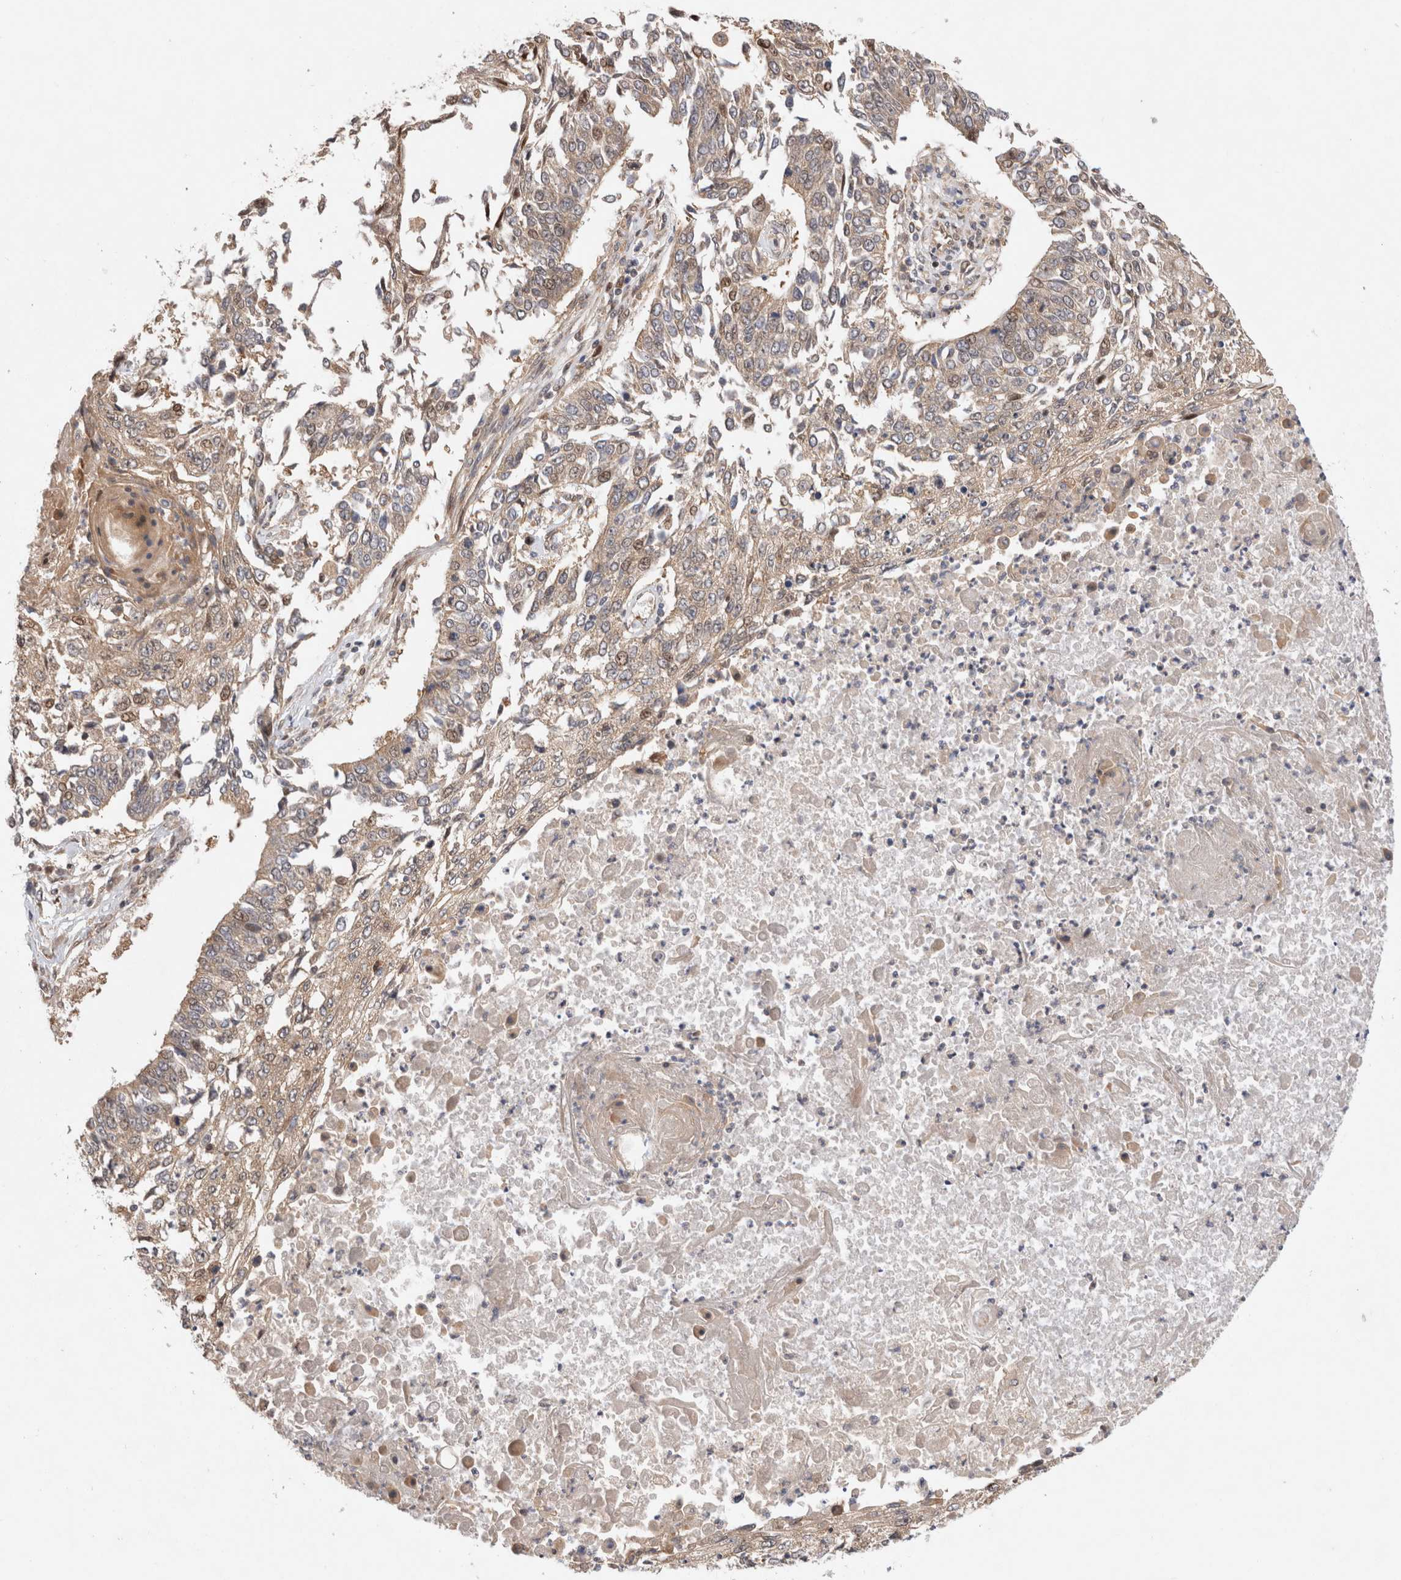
{"staining": {"intensity": "weak", "quantity": ">75%", "location": "cytoplasmic/membranous,nuclear"}, "tissue": "lung cancer", "cell_type": "Tumor cells", "image_type": "cancer", "snomed": [{"axis": "morphology", "description": "Normal tissue, NOS"}, {"axis": "morphology", "description": "Squamous cell carcinoma, NOS"}, {"axis": "topography", "description": "Cartilage tissue"}, {"axis": "topography", "description": "Bronchus"}, {"axis": "topography", "description": "Lung"}, {"axis": "topography", "description": "Peripheral nerve tissue"}], "caption": "IHC (DAB (3,3'-diaminobenzidine)) staining of human lung cancer (squamous cell carcinoma) demonstrates weak cytoplasmic/membranous and nuclear protein expression in about >75% of tumor cells. The protein of interest is stained brown, and the nuclei are stained in blue (DAB (3,3'-diaminobenzidine) IHC with brightfield microscopy, high magnification).", "gene": "HTT", "patient": {"sex": "female", "age": 49}}